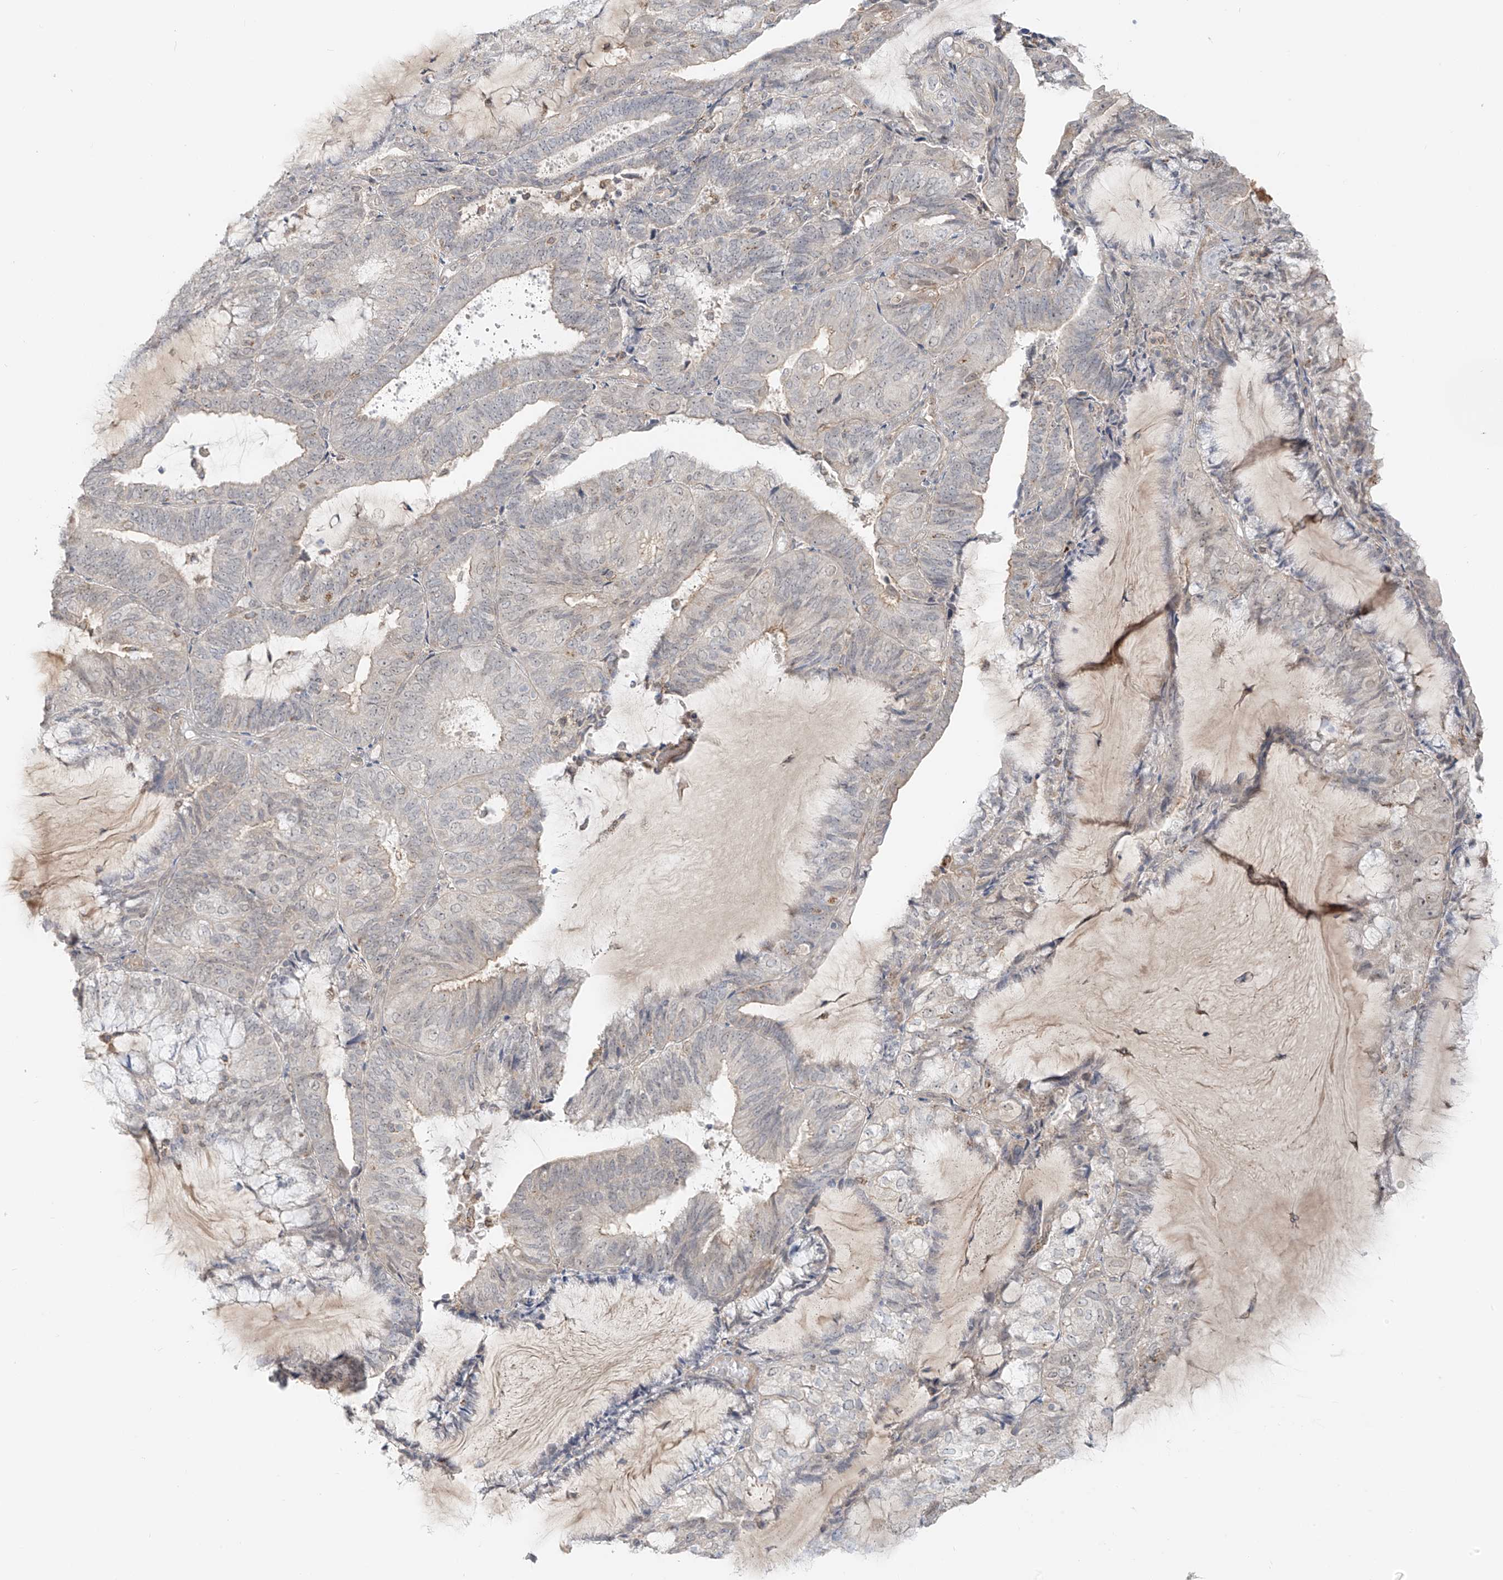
{"staining": {"intensity": "weak", "quantity": "<25%", "location": "cytoplasmic/membranous"}, "tissue": "endometrial cancer", "cell_type": "Tumor cells", "image_type": "cancer", "snomed": [{"axis": "morphology", "description": "Adenocarcinoma, NOS"}, {"axis": "topography", "description": "Endometrium"}], "caption": "Immunohistochemical staining of adenocarcinoma (endometrial) exhibits no significant staining in tumor cells.", "gene": "ABCD1", "patient": {"sex": "female", "age": 81}}